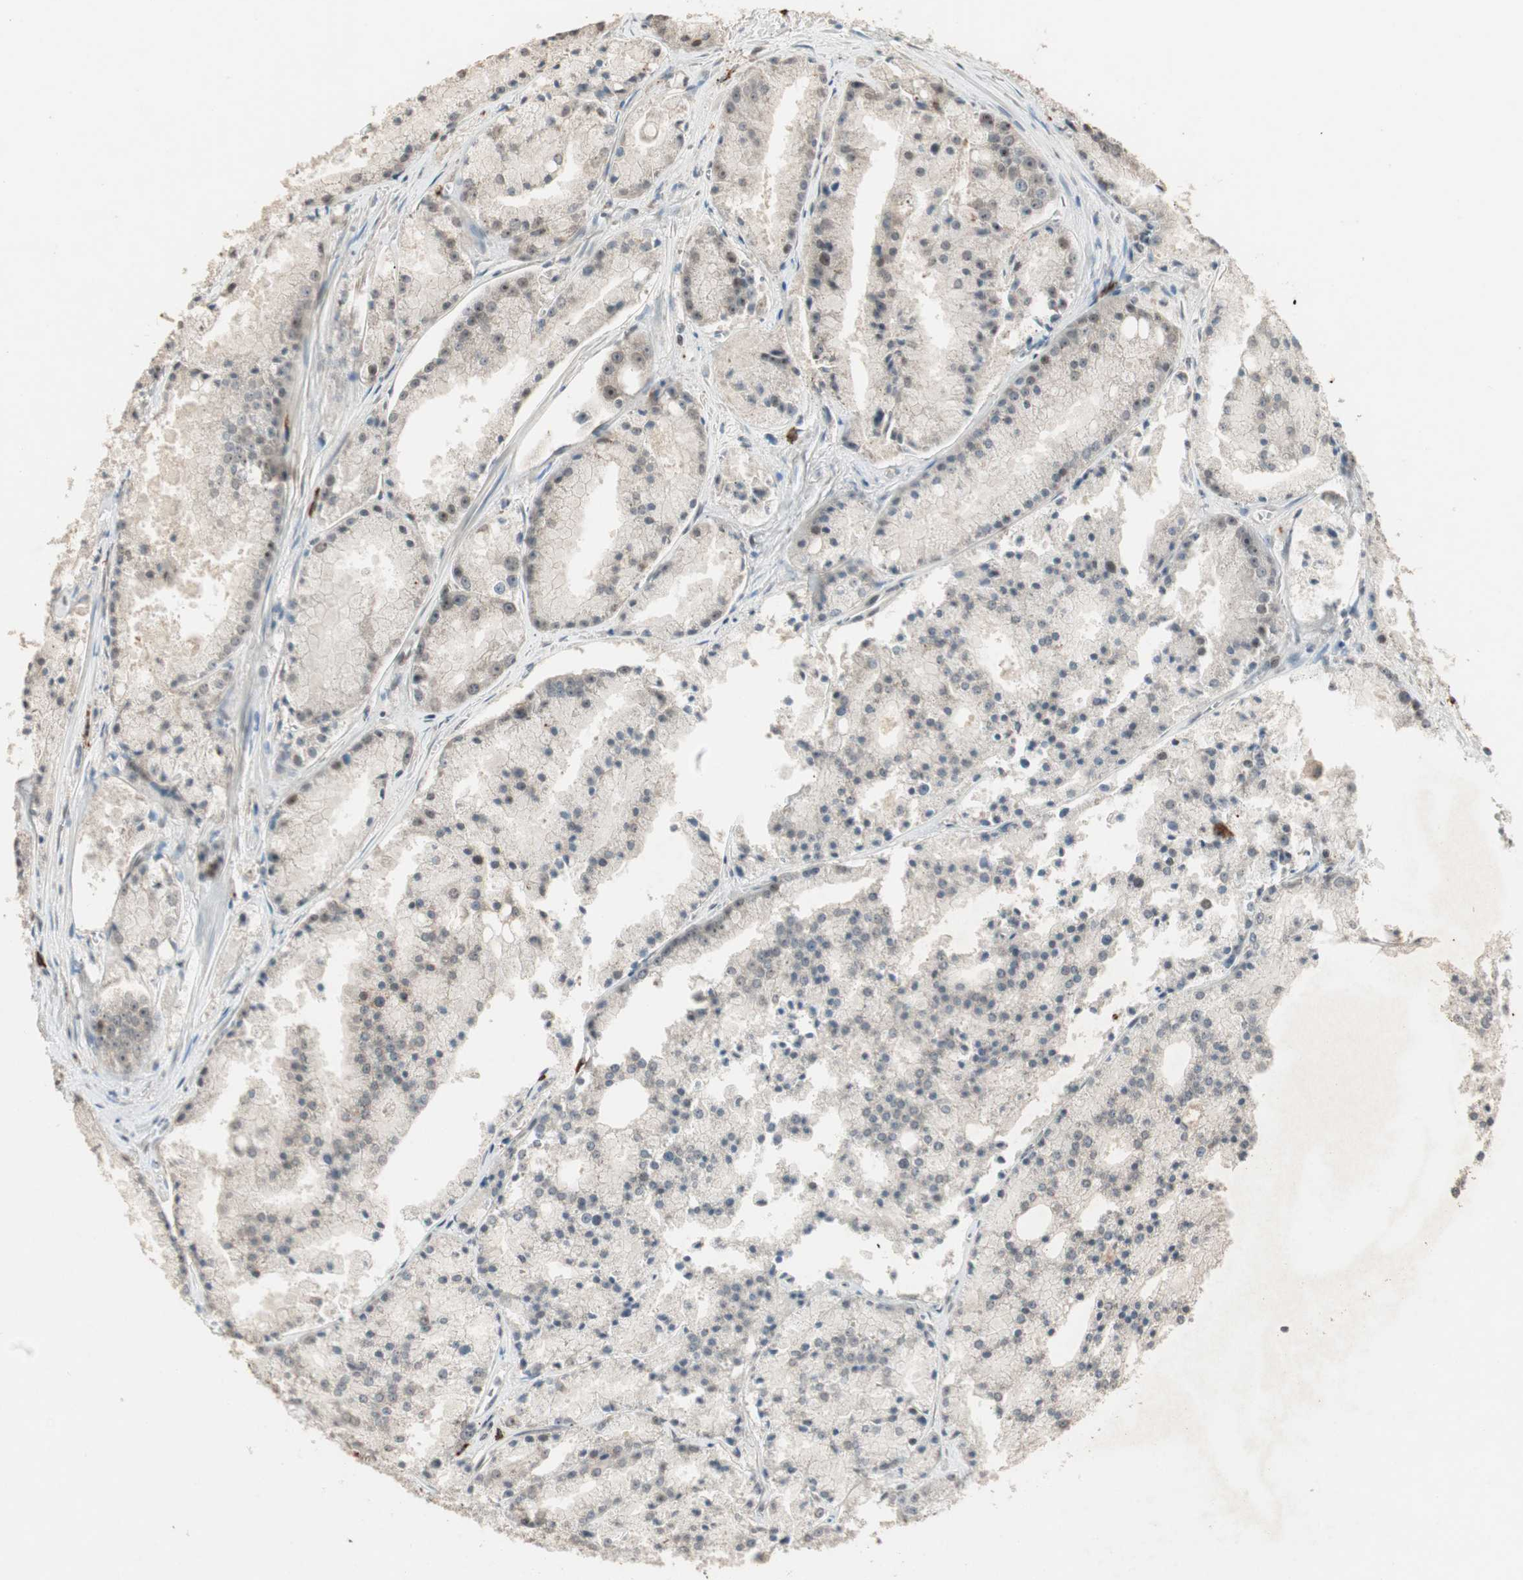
{"staining": {"intensity": "weak", "quantity": "25%-75%", "location": "cytoplasmic/membranous,nuclear"}, "tissue": "prostate cancer", "cell_type": "Tumor cells", "image_type": "cancer", "snomed": [{"axis": "morphology", "description": "Adenocarcinoma, Low grade"}, {"axis": "topography", "description": "Prostate"}], "caption": "Immunohistochemical staining of prostate adenocarcinoma (low-grade) demonstrates weak cytoplasmic/membranous and nuclear protein staining in approximately 25%-75% of tumor cells.", "gene": "ETV4", "patient": {"sex": "male", "age": 64}}